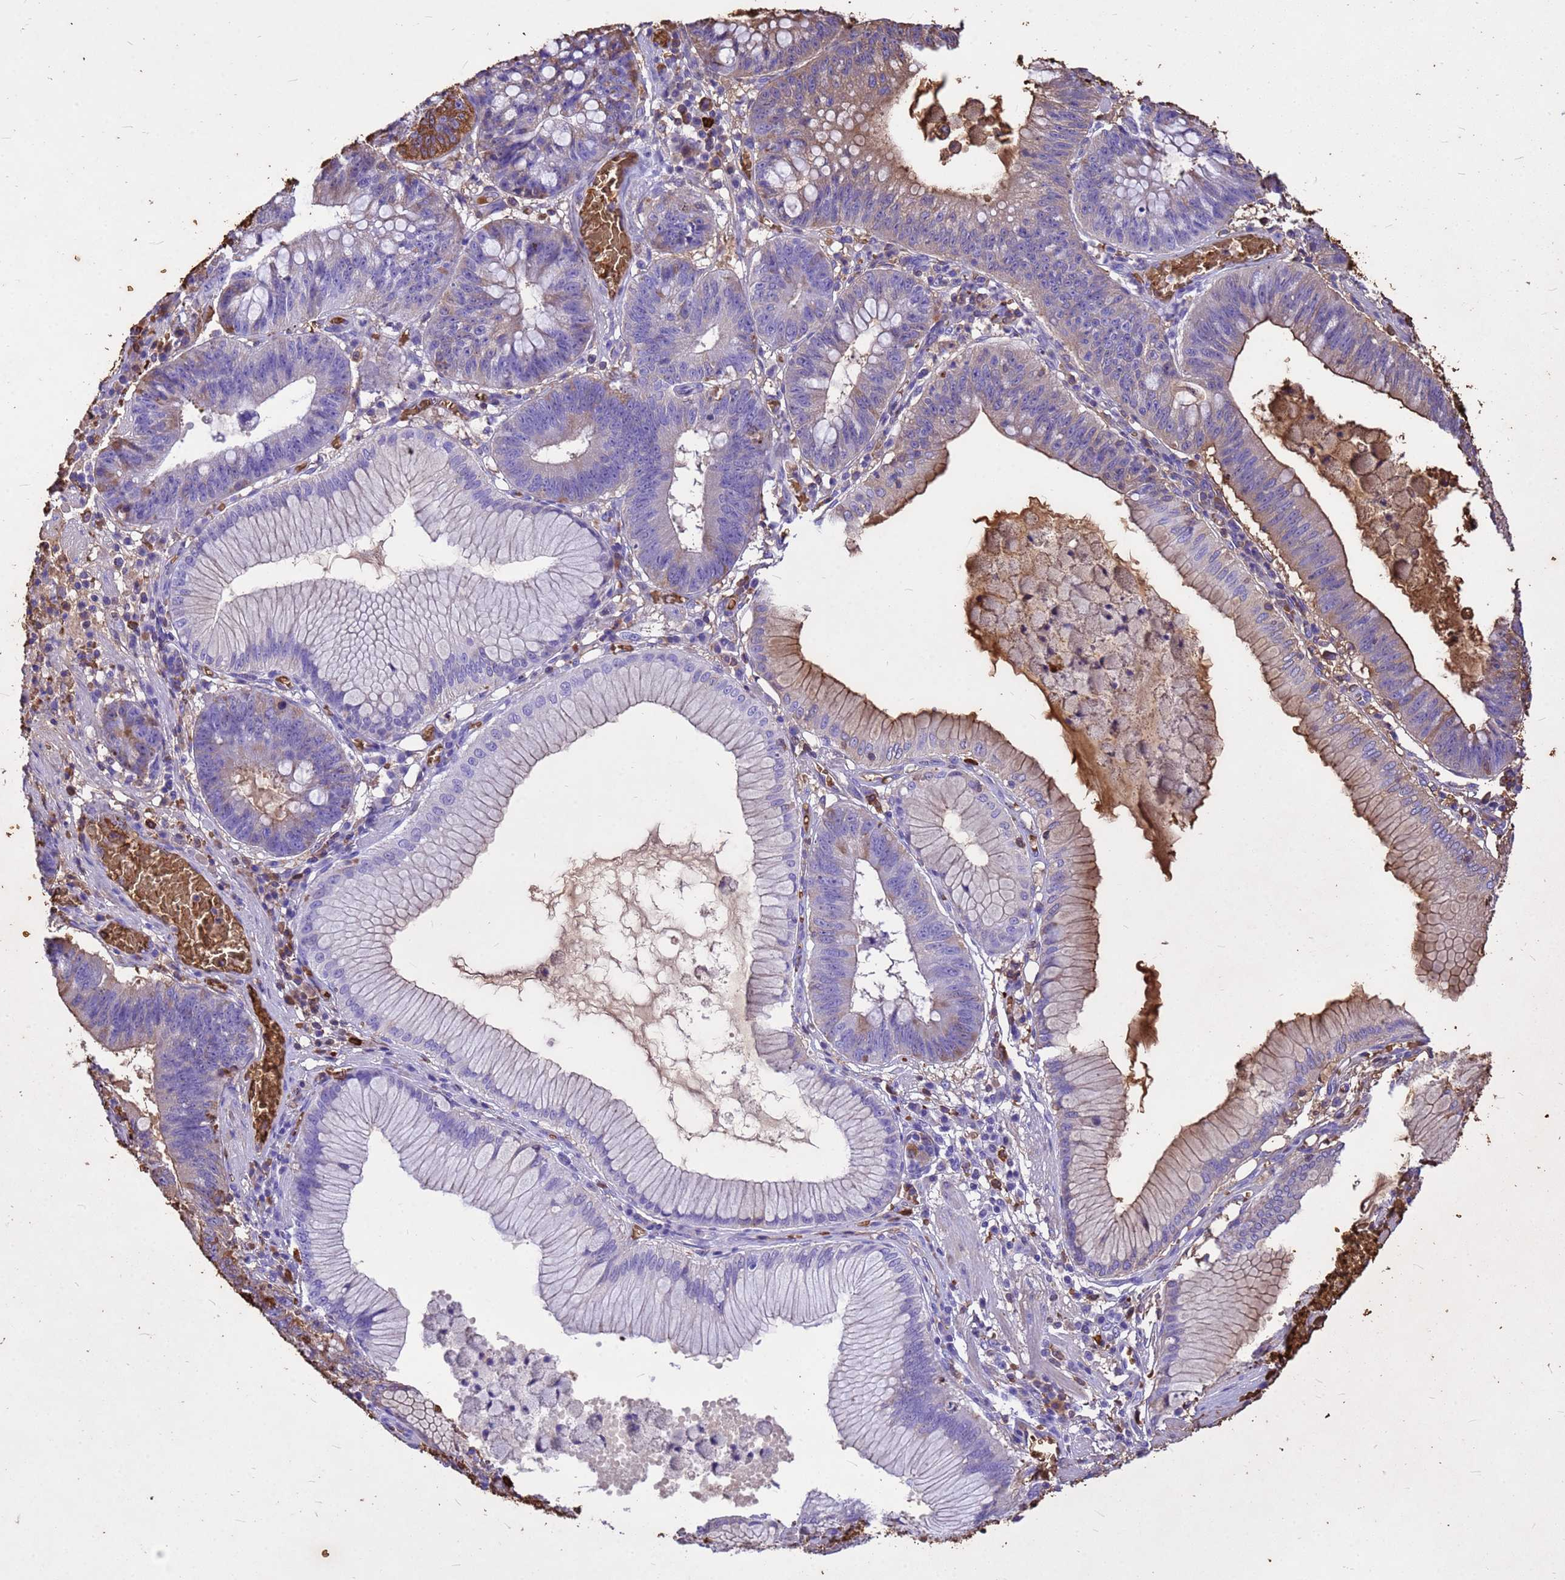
{"staining": {"intensity": "strong", "quantity": "25%-75%", "location": "cytoplasmic/membranous"}, "tissue": "stomach cancer", "cell_type": "Tumor cells", "image_type": "cancer", "snomed": [{"axis": "morphology", "description": "Adenocarcinoma, NOS"}, {"axis": "topography", "description": "Stomach"}], "caption": "IHC staining of stomach cancer, which shows high levels of strong cytoplasmic/membranous expression in about 25%-75% of tumor cells indicating strong cytoplasmic/membranous protein staining. The staining was performed using DAB (brown) for protein detection and nuclei were counterstained in hematoxylin (blue).", "gene": "HBA2", "patient": {"sex": "male", "age": 59}}